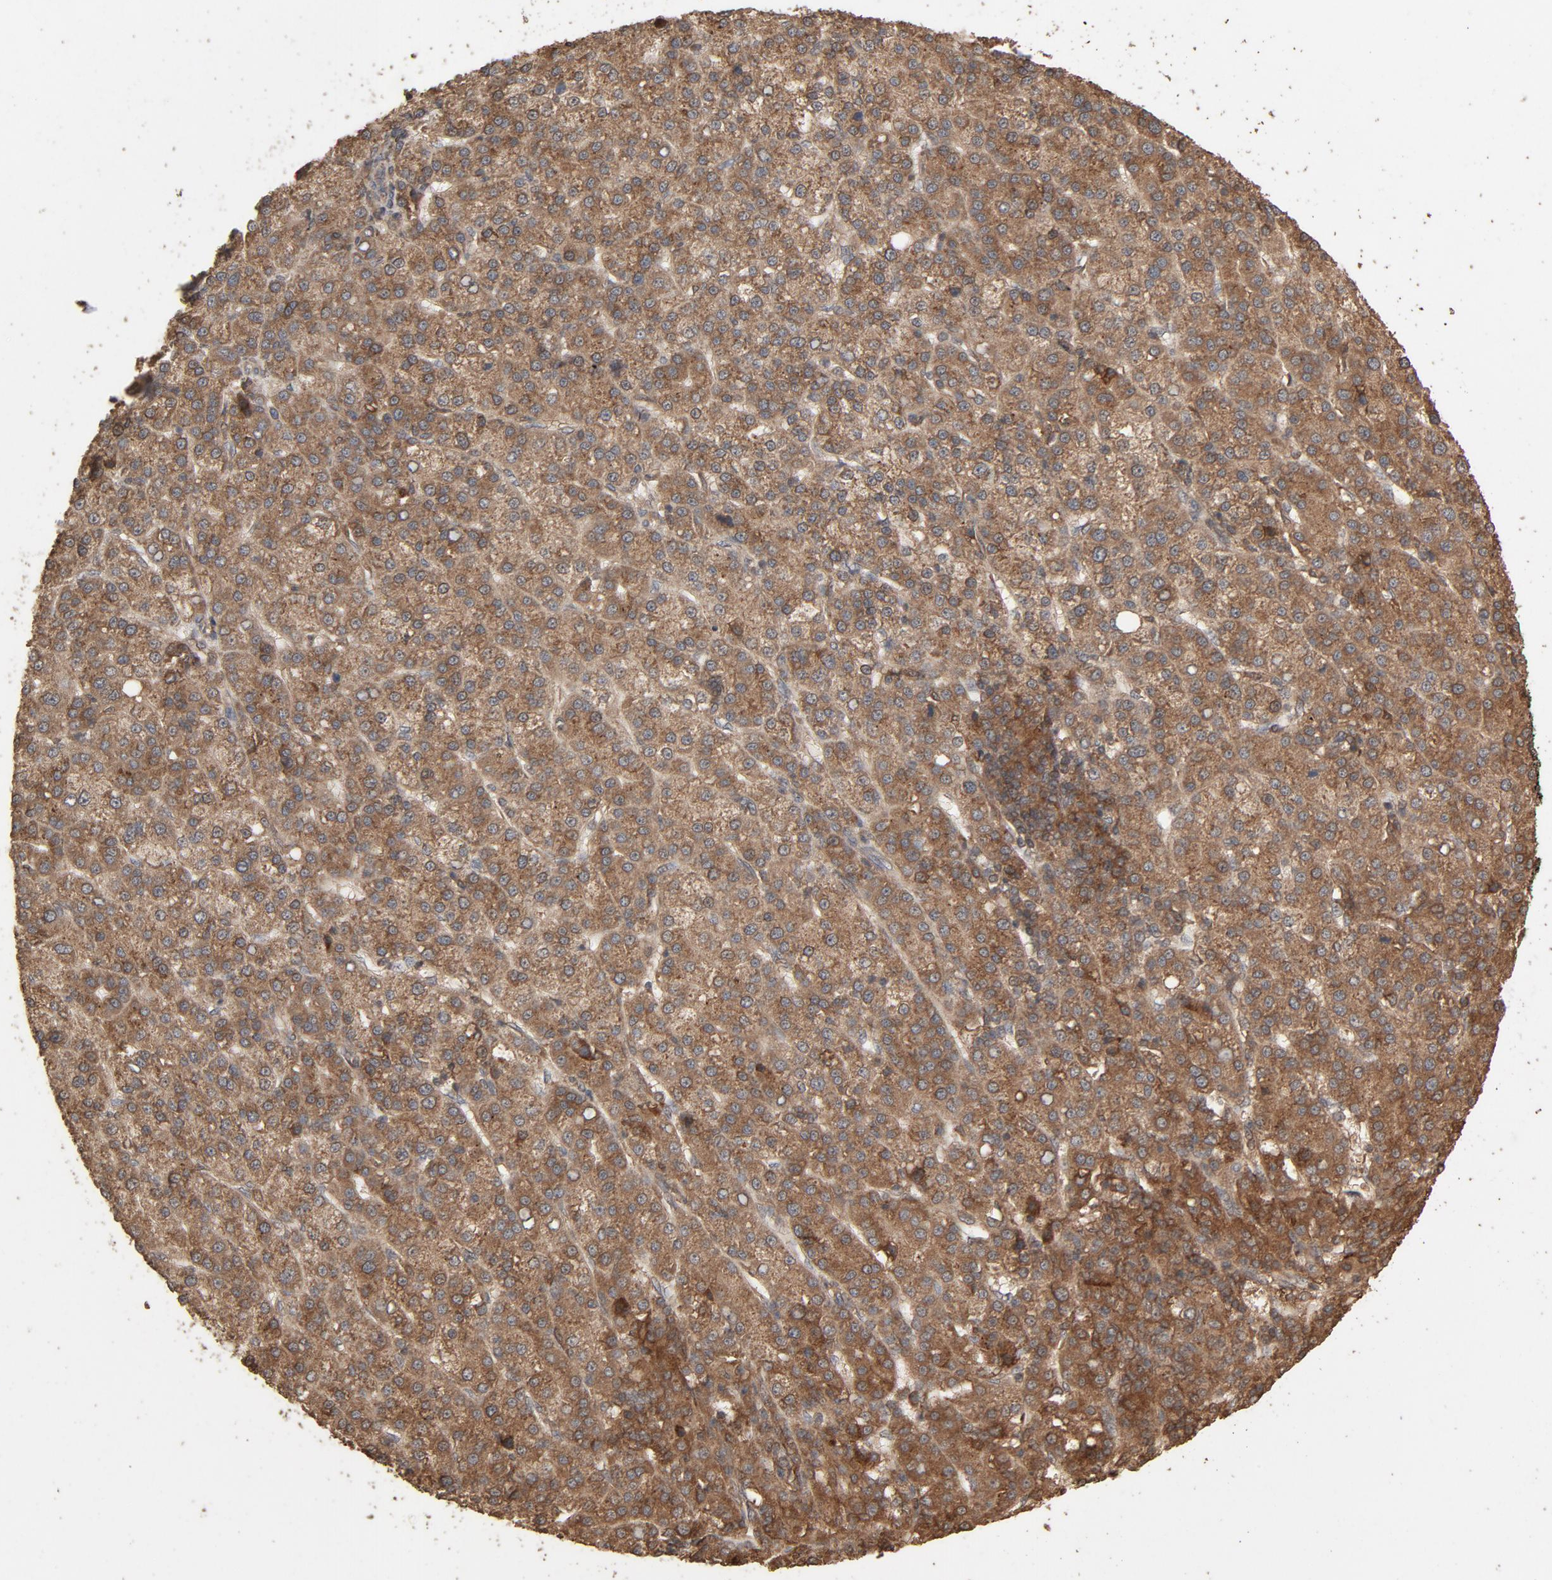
{"staining": {"intensity": "moderate", "quantity": ">75%", "location": "cytoplasmic/membranous"}, "tissue": "liver cancer", "cell_type": "Tumor cells", "image_type": "cancer", "snomed": [{"axis": "morphology", "description": "Carcinoma, Hepatocellular, NOS"}, {"axis": "topography", "description": "Liver"}], "caption": "Immunohistochemical staining of liver hepatocellular carcinoma reveals moderate cytoplasmic/membranous protein positivity in about >75% of tumor cells. Nuclei are stained in blue.", "gene": "RPS6KA6", "patient": {"sex": "female", "age": 58}}